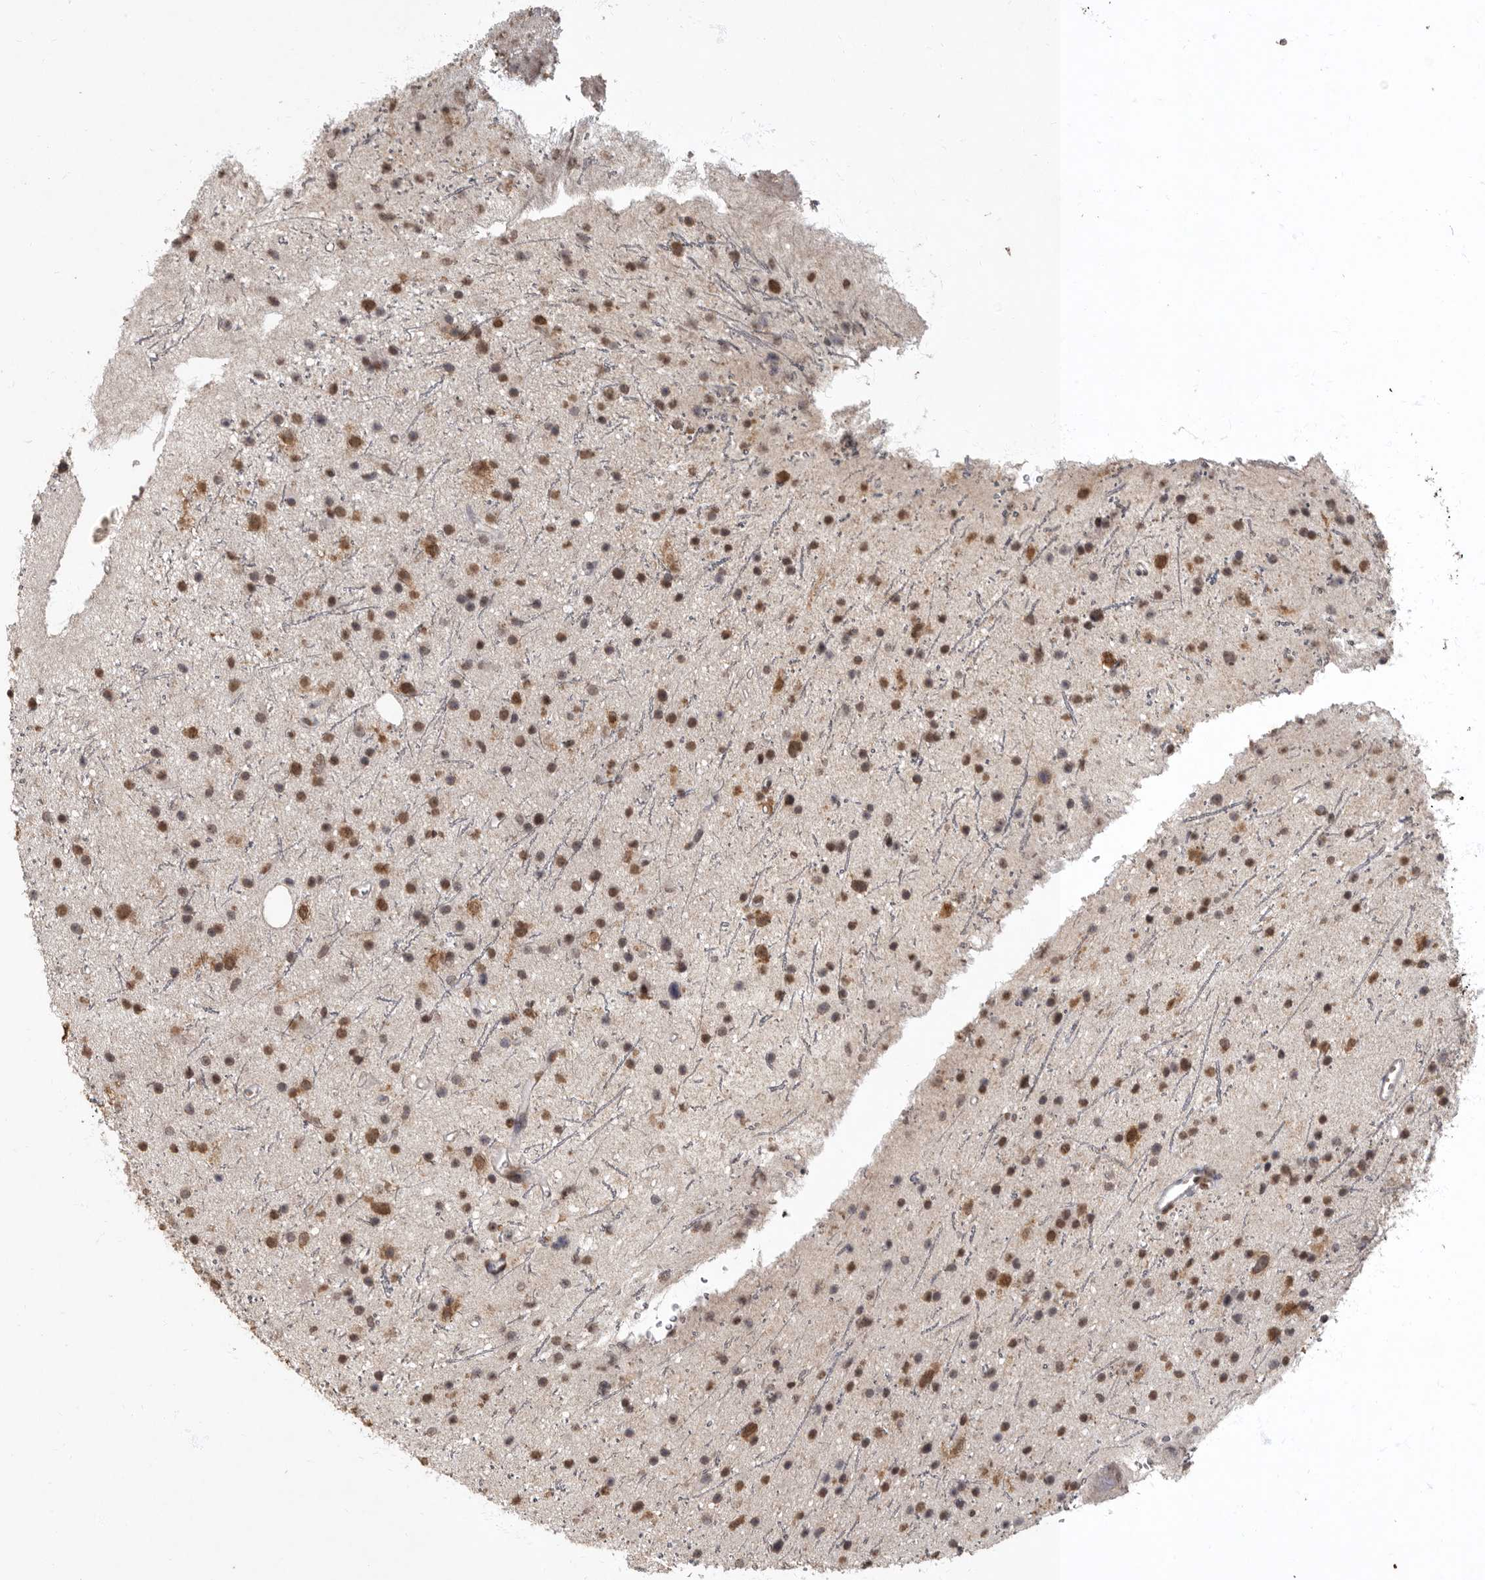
{"staining": {"intensity": "moderate", "quantity": ">75%", "location": "nuclear"}, "tissue": "glioma", "cell_type": "Tumor cells", "image_type": "cancer", "snomed": [{"axis": "morphology", "description": "Glioma, malignant, Low grade"}, {"axis": "topography", "description": "Cerebral cortex"}], "caption": "A medium amount of moderate nuclear positivity is present in about >75% of tumor cells in malignant glioma (low-grade) tissue.", "gene": "NBL1", "patient": {"sex": "female", "age": 39}}